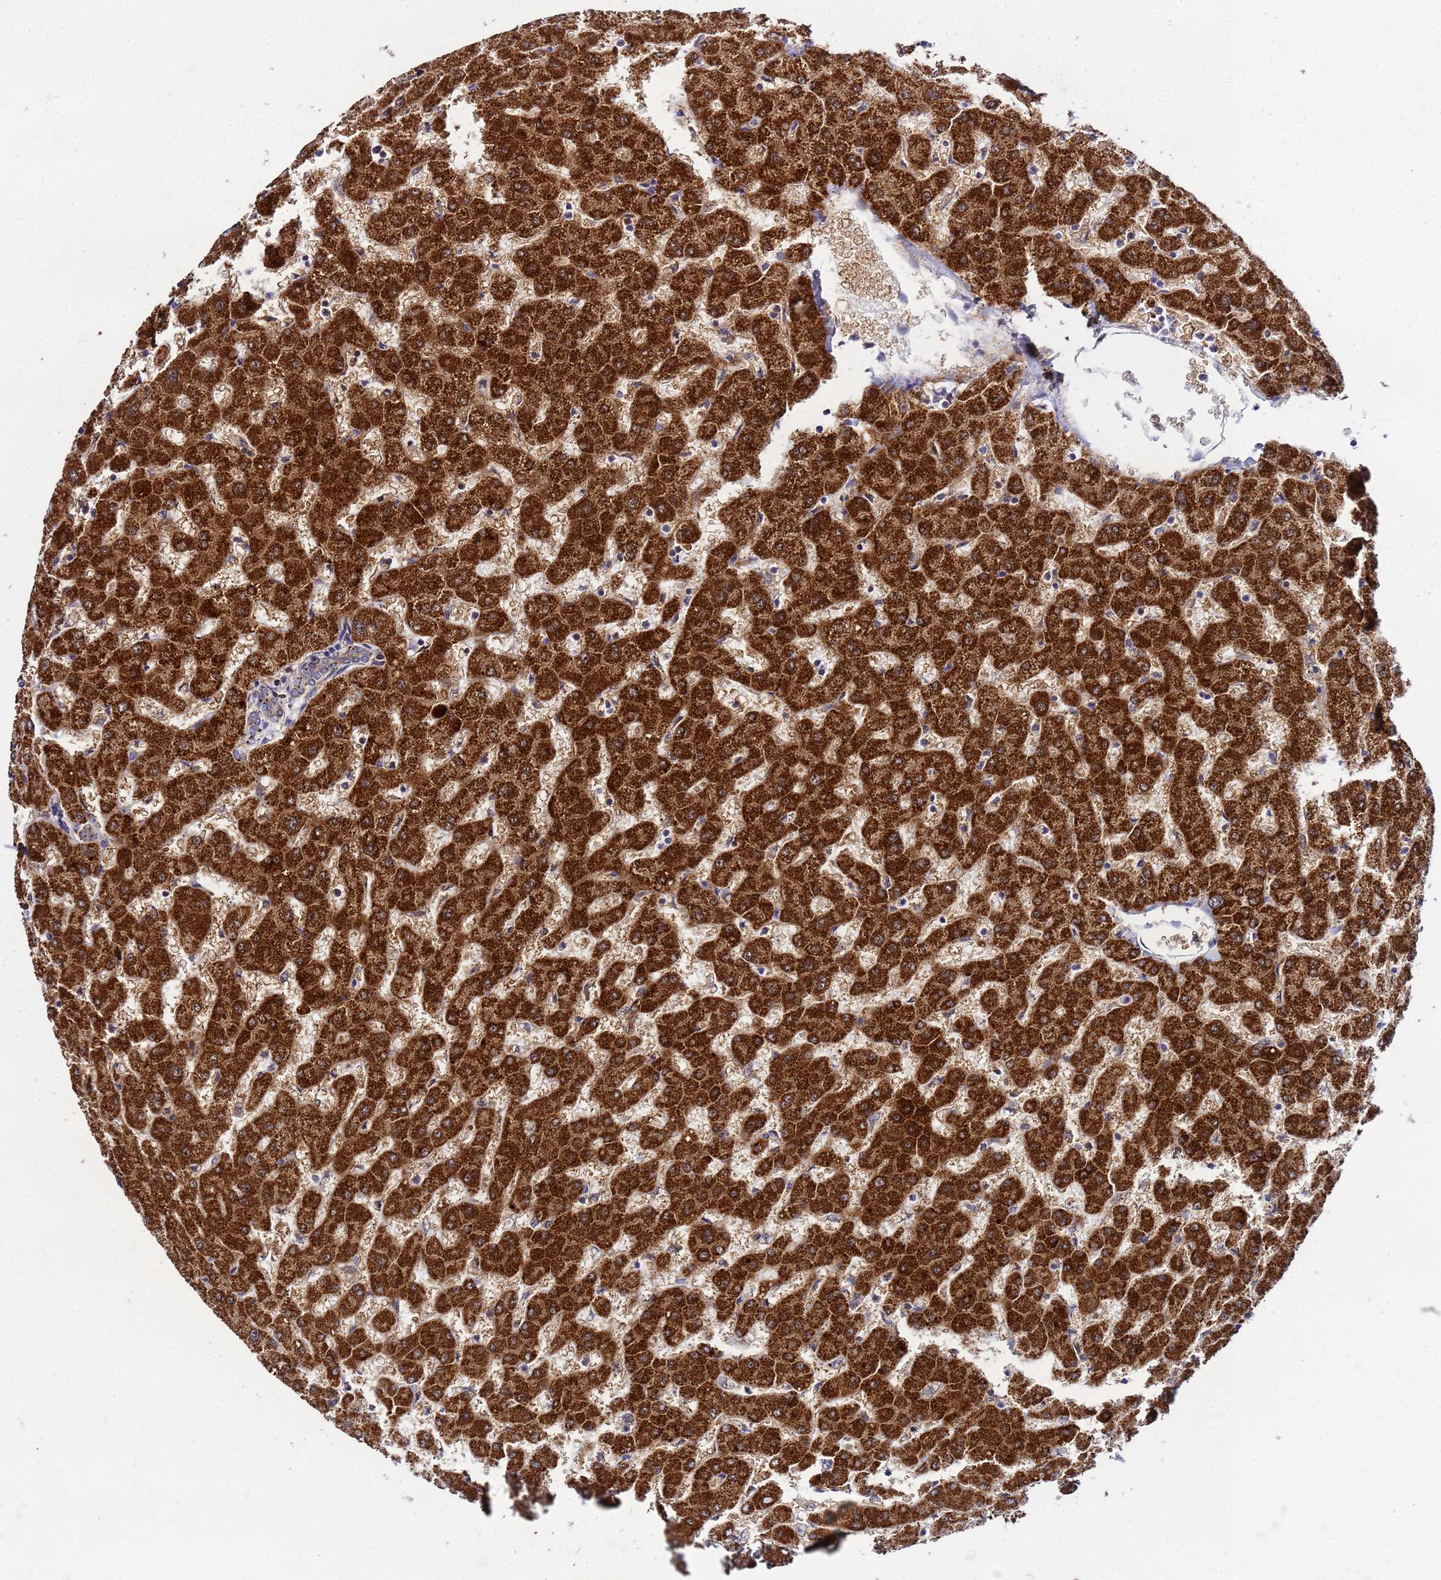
{"staining": {"intensity": "weak", "quantity": ">75%", "location": "cytoplasmic/membranous"}, "tissue": "liver", "cell_type": "Cholangiocytes", "image_type": "normal", "snomed": [{"axis": "morphology", "description": "Normal tissue, NOS"}, {"axis": "topography", "description": "Liver"}], "caption": "An IHC photomicrograph of normal tissue is shown. Protein staining in brown highlights weak cytoplasmic/membranous positivity in liver within cholangiocytes. (DAB IHC with brightfield microscopy, high magnification).", "gene": "FAHD2A", "patient": {"sex": "female", "age": 63}}